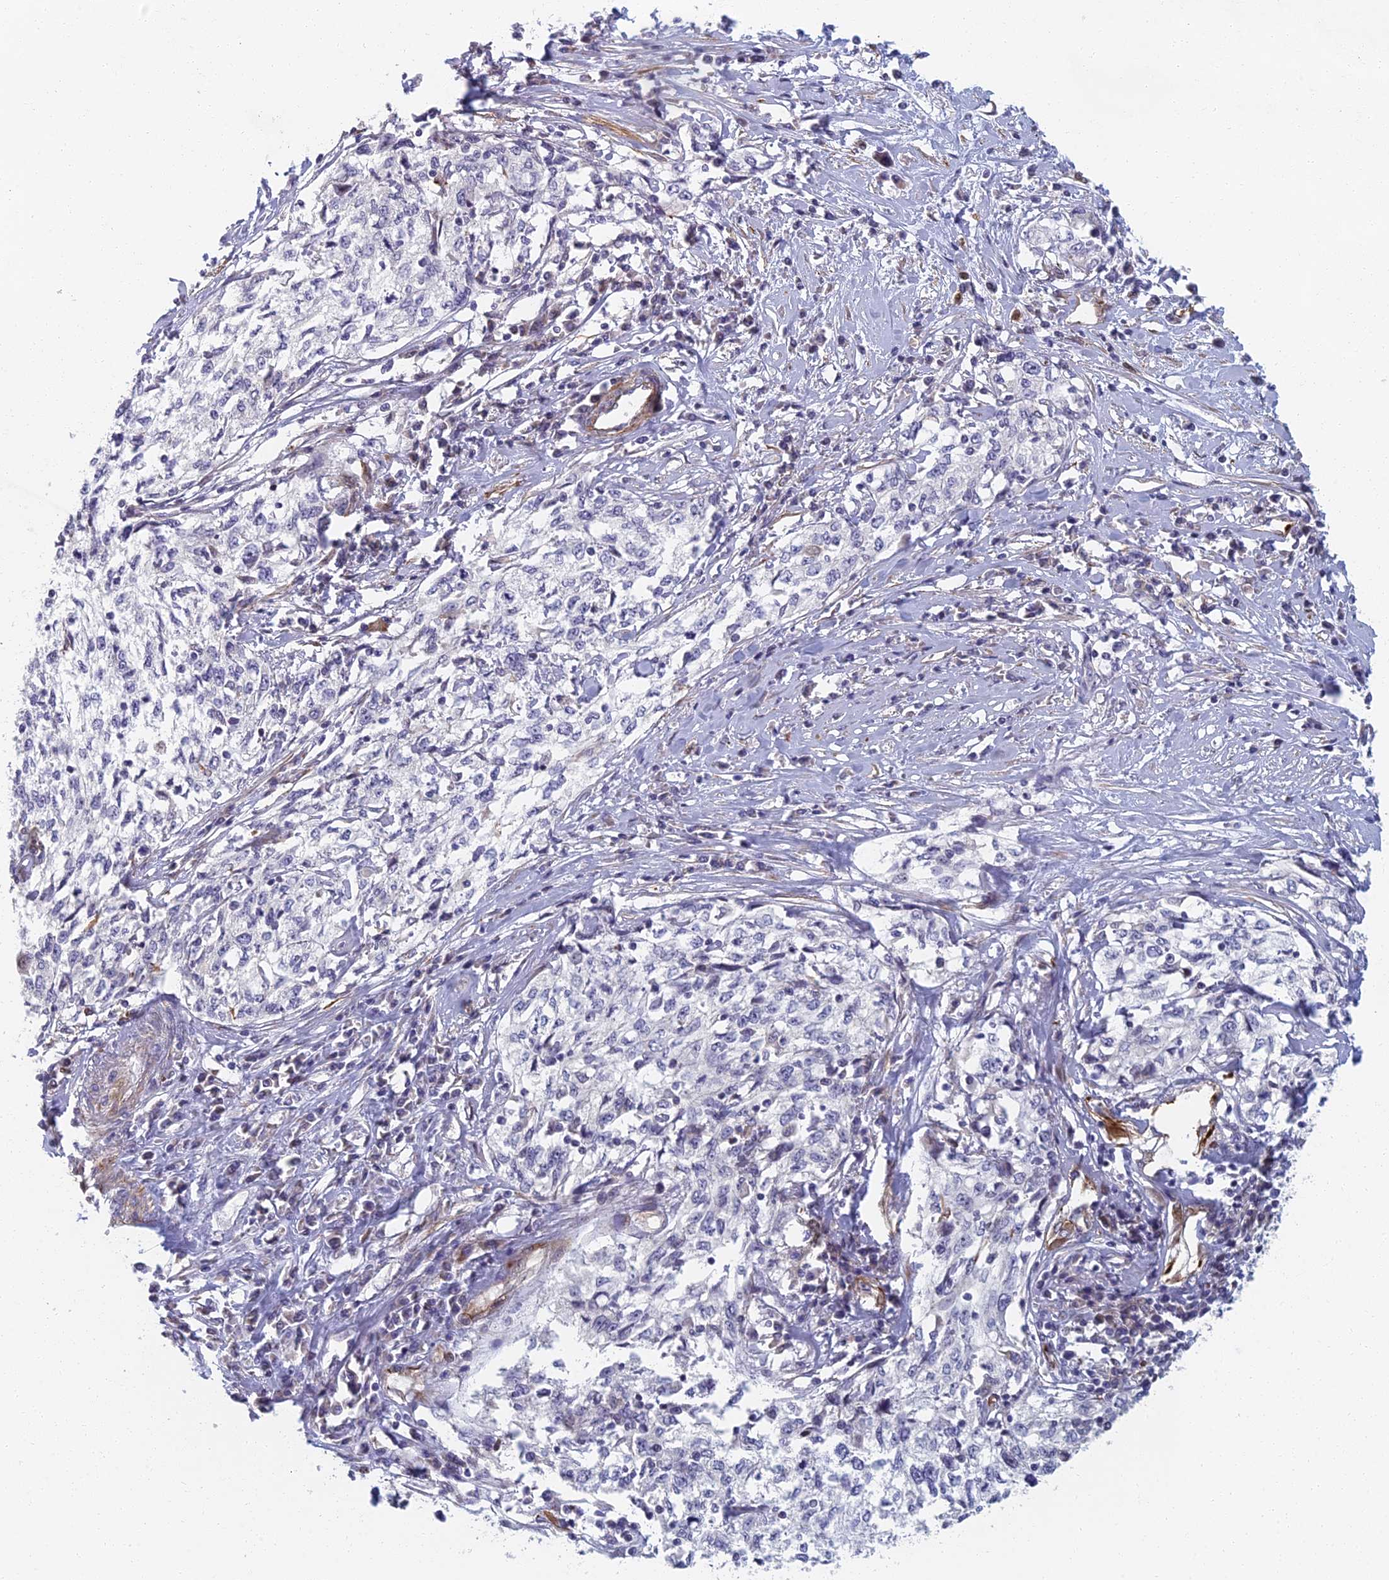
{"staining": {"intensity": "negative", "quantity": "none", "location": "none"}, "tissue": "cervical cancer", "cell_type": "Tumor cells", "image_type": "cancer", "snomed": [{"axis": "morphology", "description": "Squamous cell carcinoma, NOS"}, {"axis": "topography", "description": "Cervix"}], "caption": "The photomicrograph shows no significant staining in tumor cells of cervical cancer (squamous cell carcinoma).", "gene": "ABCB10", "patient": {"sex": "female", "age": 57}}